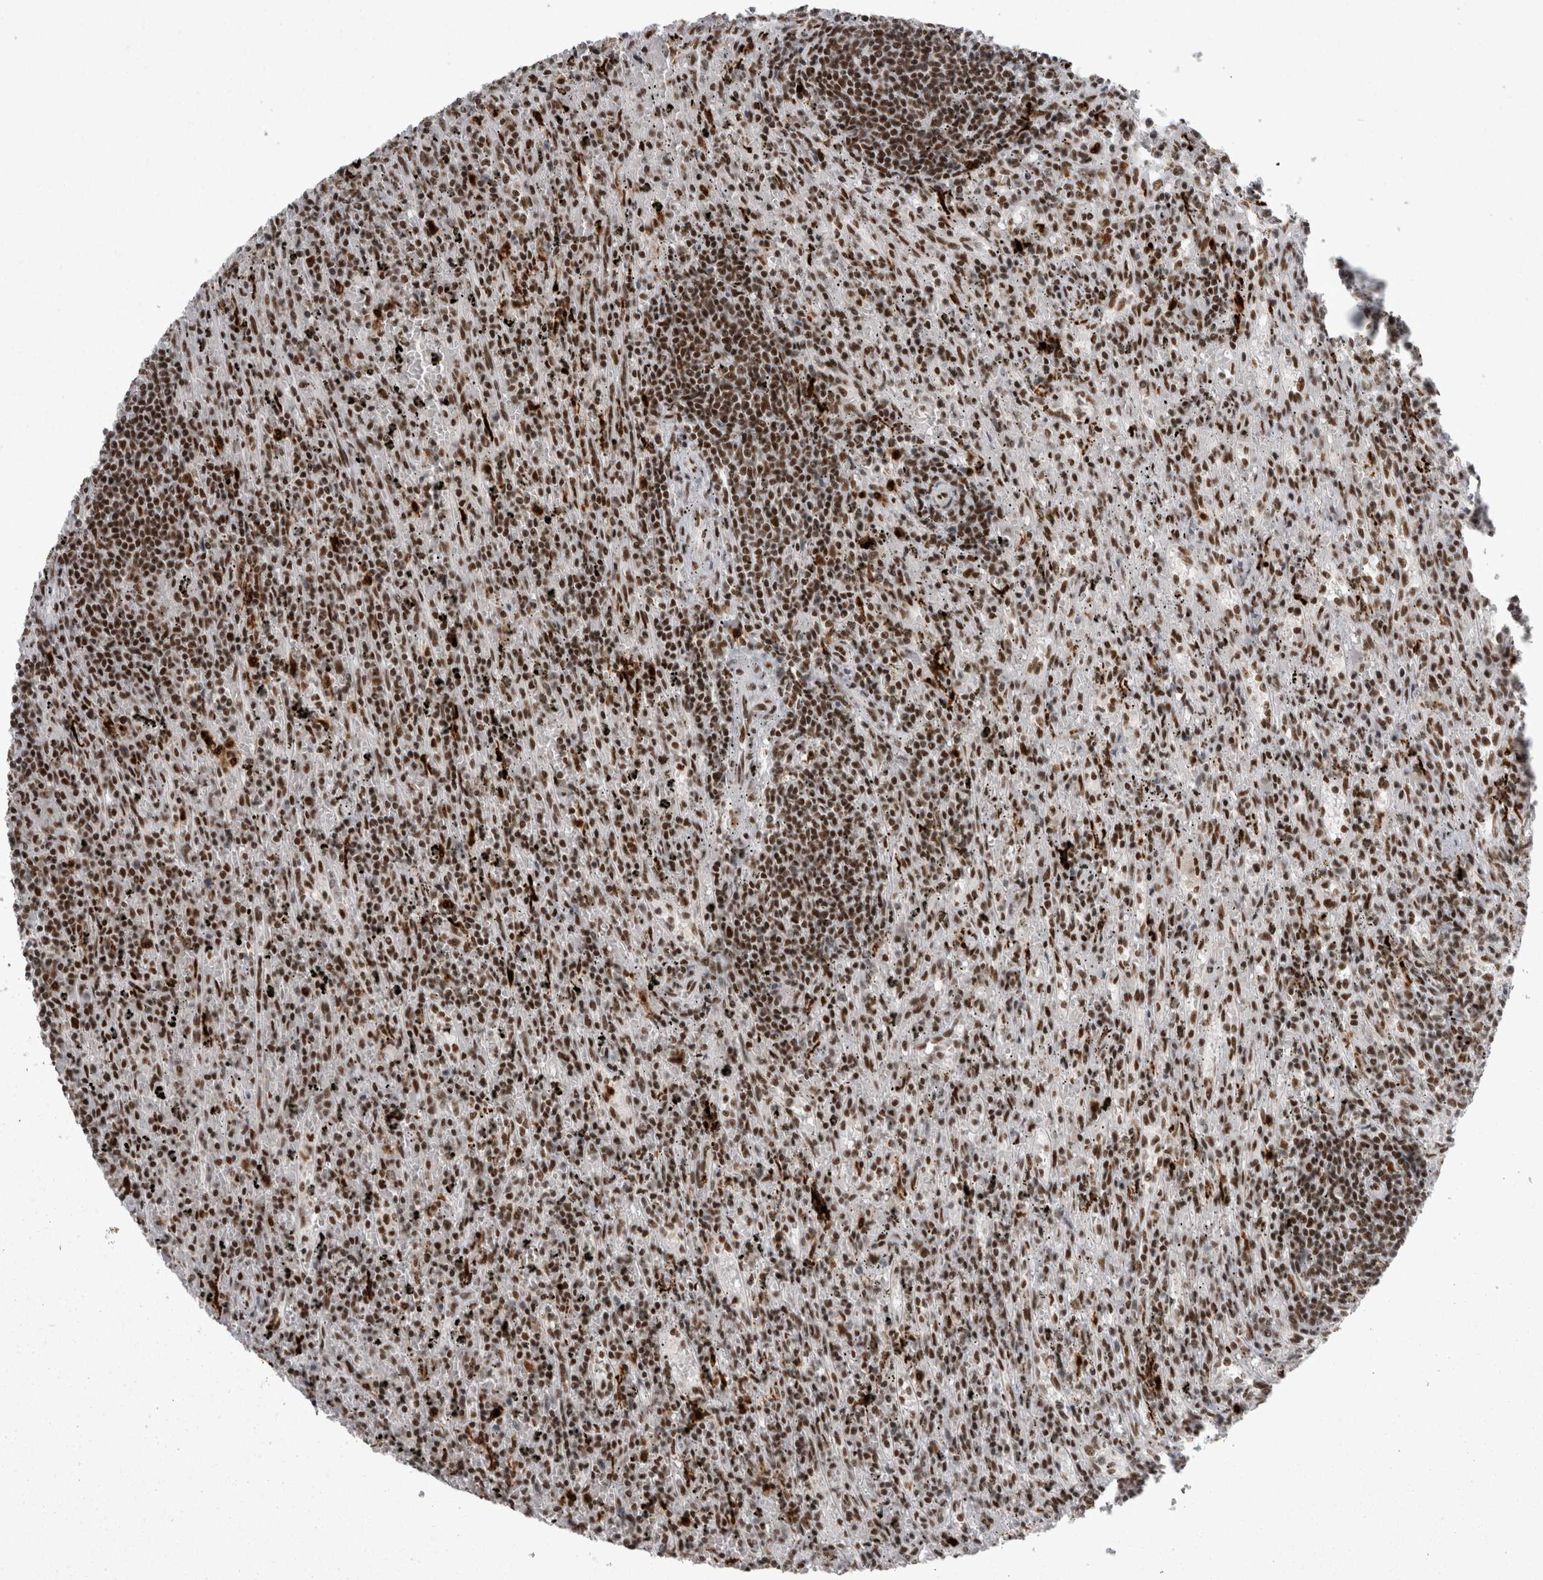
{"staining": {"intensity": "moderate", "quantity": ">75%", "location": "nuclear"}, "tissue": "lymphoma", "cell_type": "Tumor cells", "image_type": "cancer", "snomed": [{"axis": "morphology", "description": "Malignant lymphoma, non-Hodgkin's type, Low grade"}, {"axis": "topography", "description": "Spleen"}], "caption": "Tumor cells reveal medium levels of moderate nuclear staining in about >75% of cells in lymphoma.", "gene": "SNRNP40", "patient": {"sex": "male", "age": 76}}